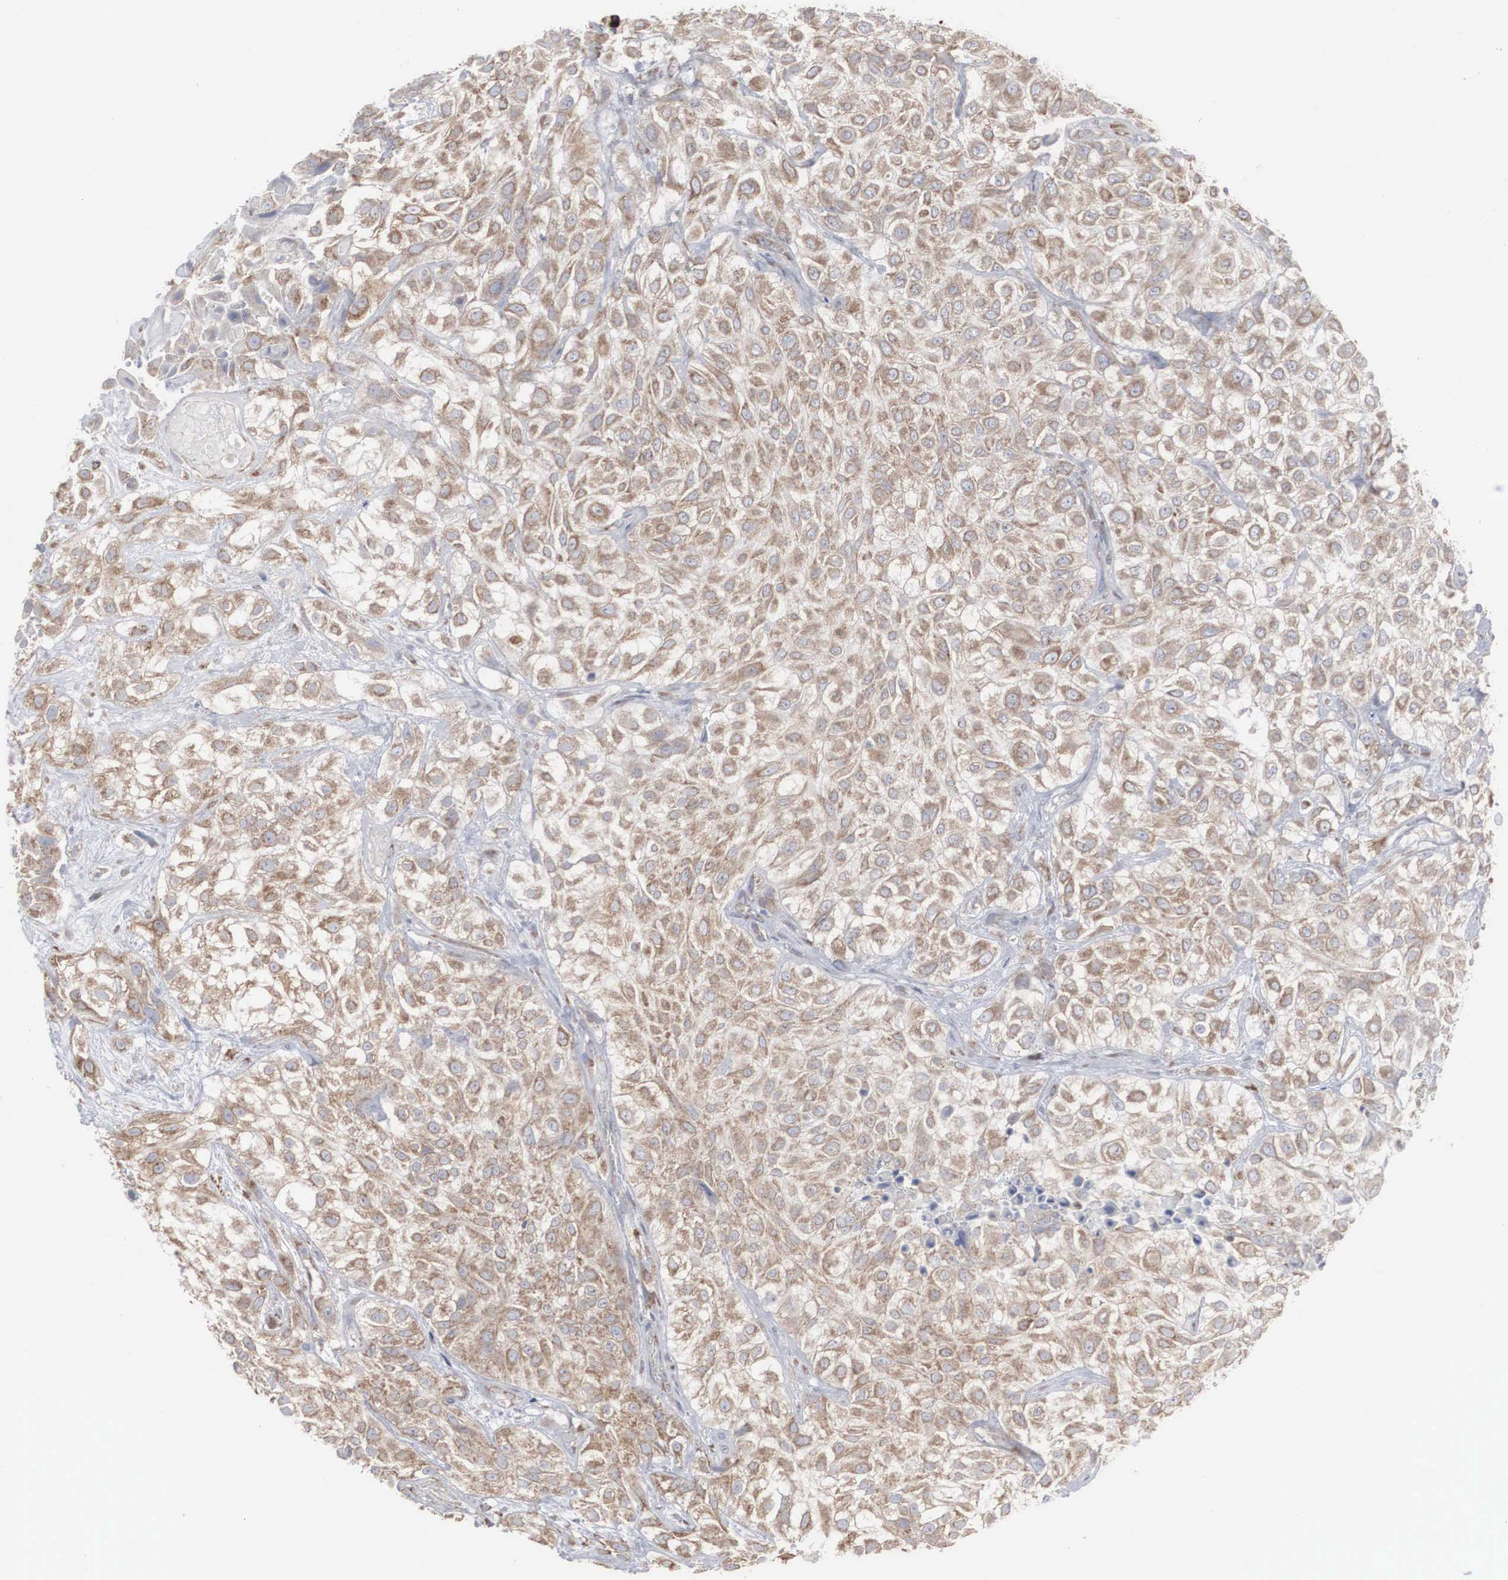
{"staining": {"intensity": "weak", "quantity": ">75%", "location": "cytoplasmic/membranous"}, "tissue": "urothelial cancer", "cell_type": "Tumor cells", "image_type": "cancer", "snomed": [{"axis": "morphology", "description": "Urothelial carcinoma, High grade"}, {"axis": "topography", "description": "Urinary bladder"}], "caption": "IHC photomicrograph of human urothelial carcinoma (high-grade) stained for a protein (brown), which shows low levels of weak cytoplasmic/membranous staining in about >75% of tumor cells.", "gene": "MIA2", "patient": {"sex": "male", "age": 56}}